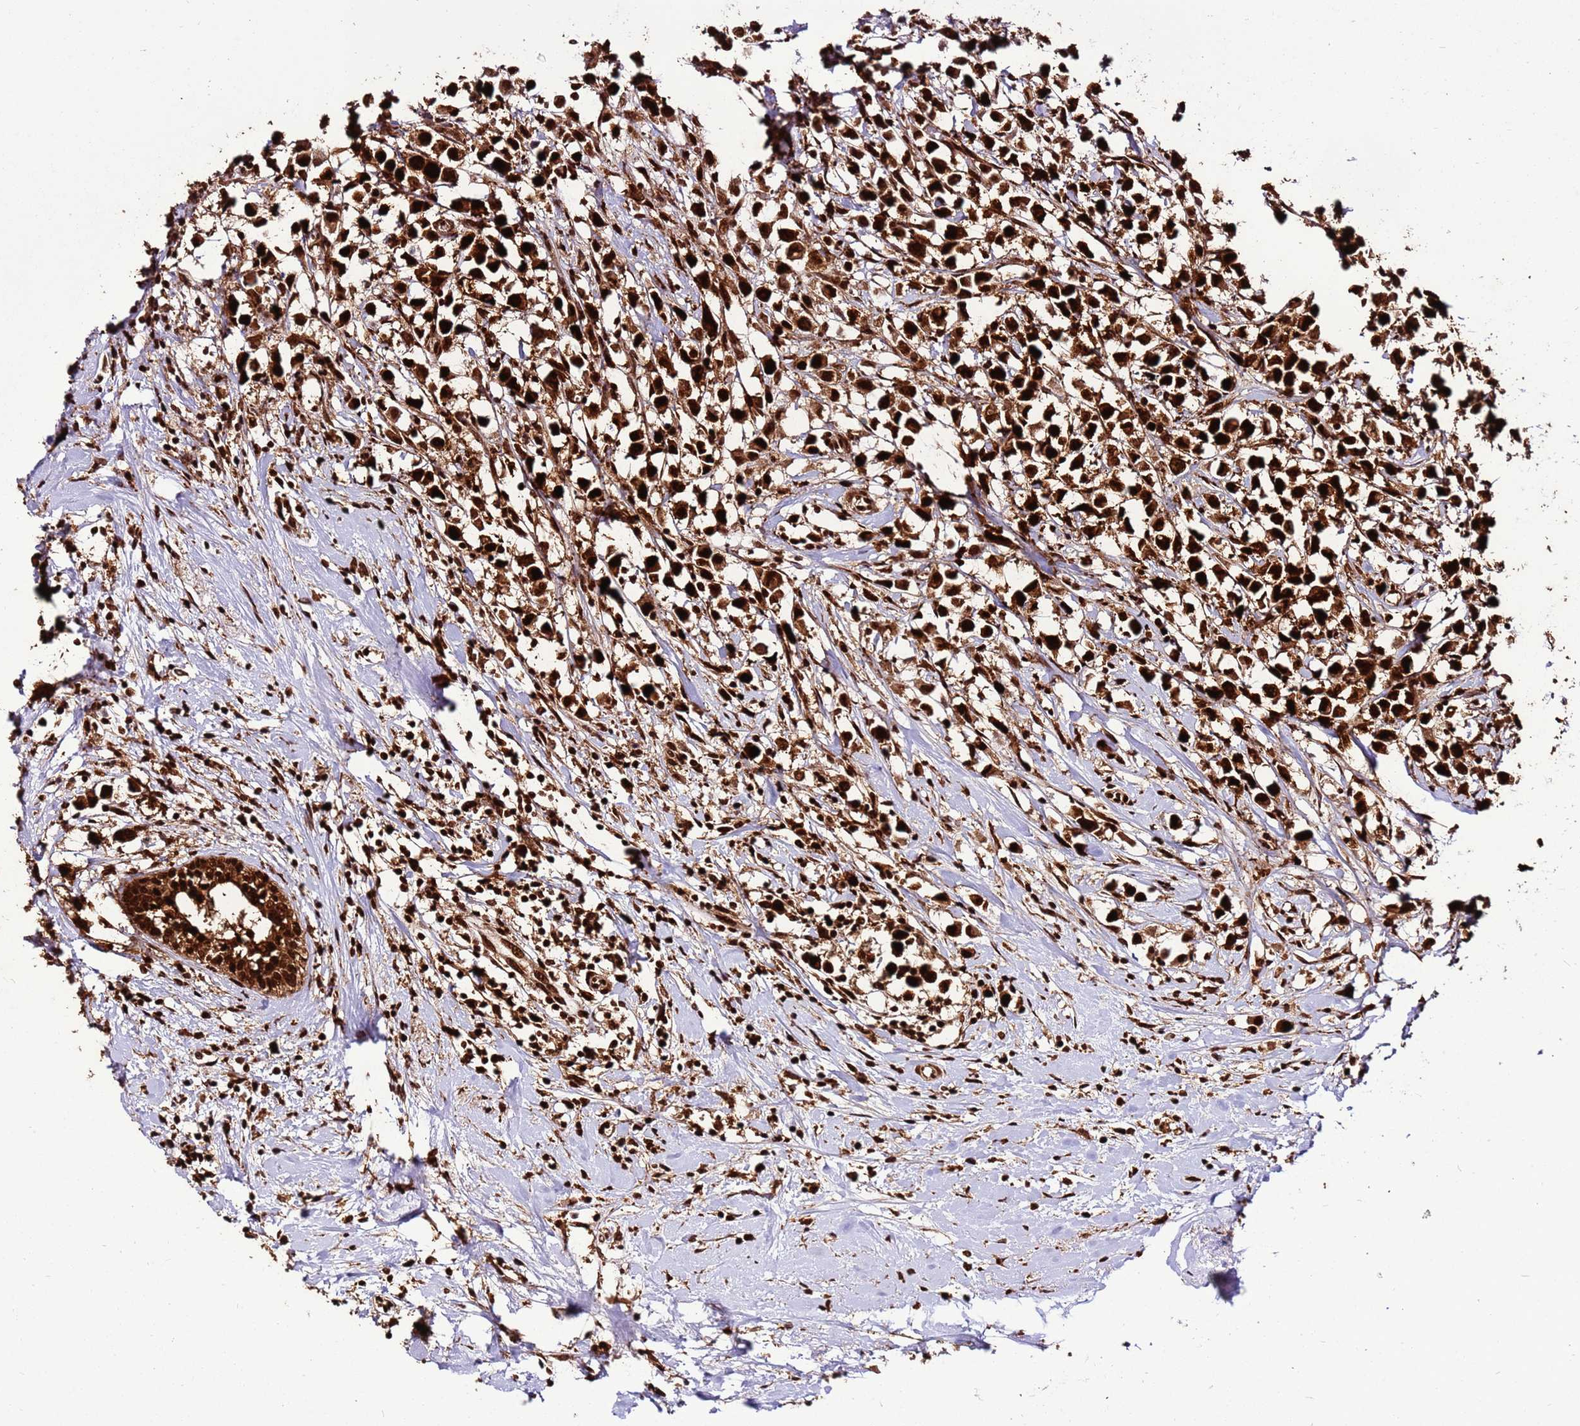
{"staining": {"intensity": "strong", "quantity": ">75%", "location": "nuclear"}, "tissue": "breast cancer", "cell_type": "Tumor cells", "image_type": "cancer", "snomed": [{"axis": "morphology", "description": "Duct carcinoma"}, {"axis": "topography", "description": "Breast"}], "caption": "This photomicrograph demonstrates breast cancer stained with IHC to label a protein in brown. The nuclear of tumor cells show strong positivity for the protein. Nuclei are counter-stained blue.", "gene": "HNRNPAB", "patient": {"sex": "female", "age": 61}}